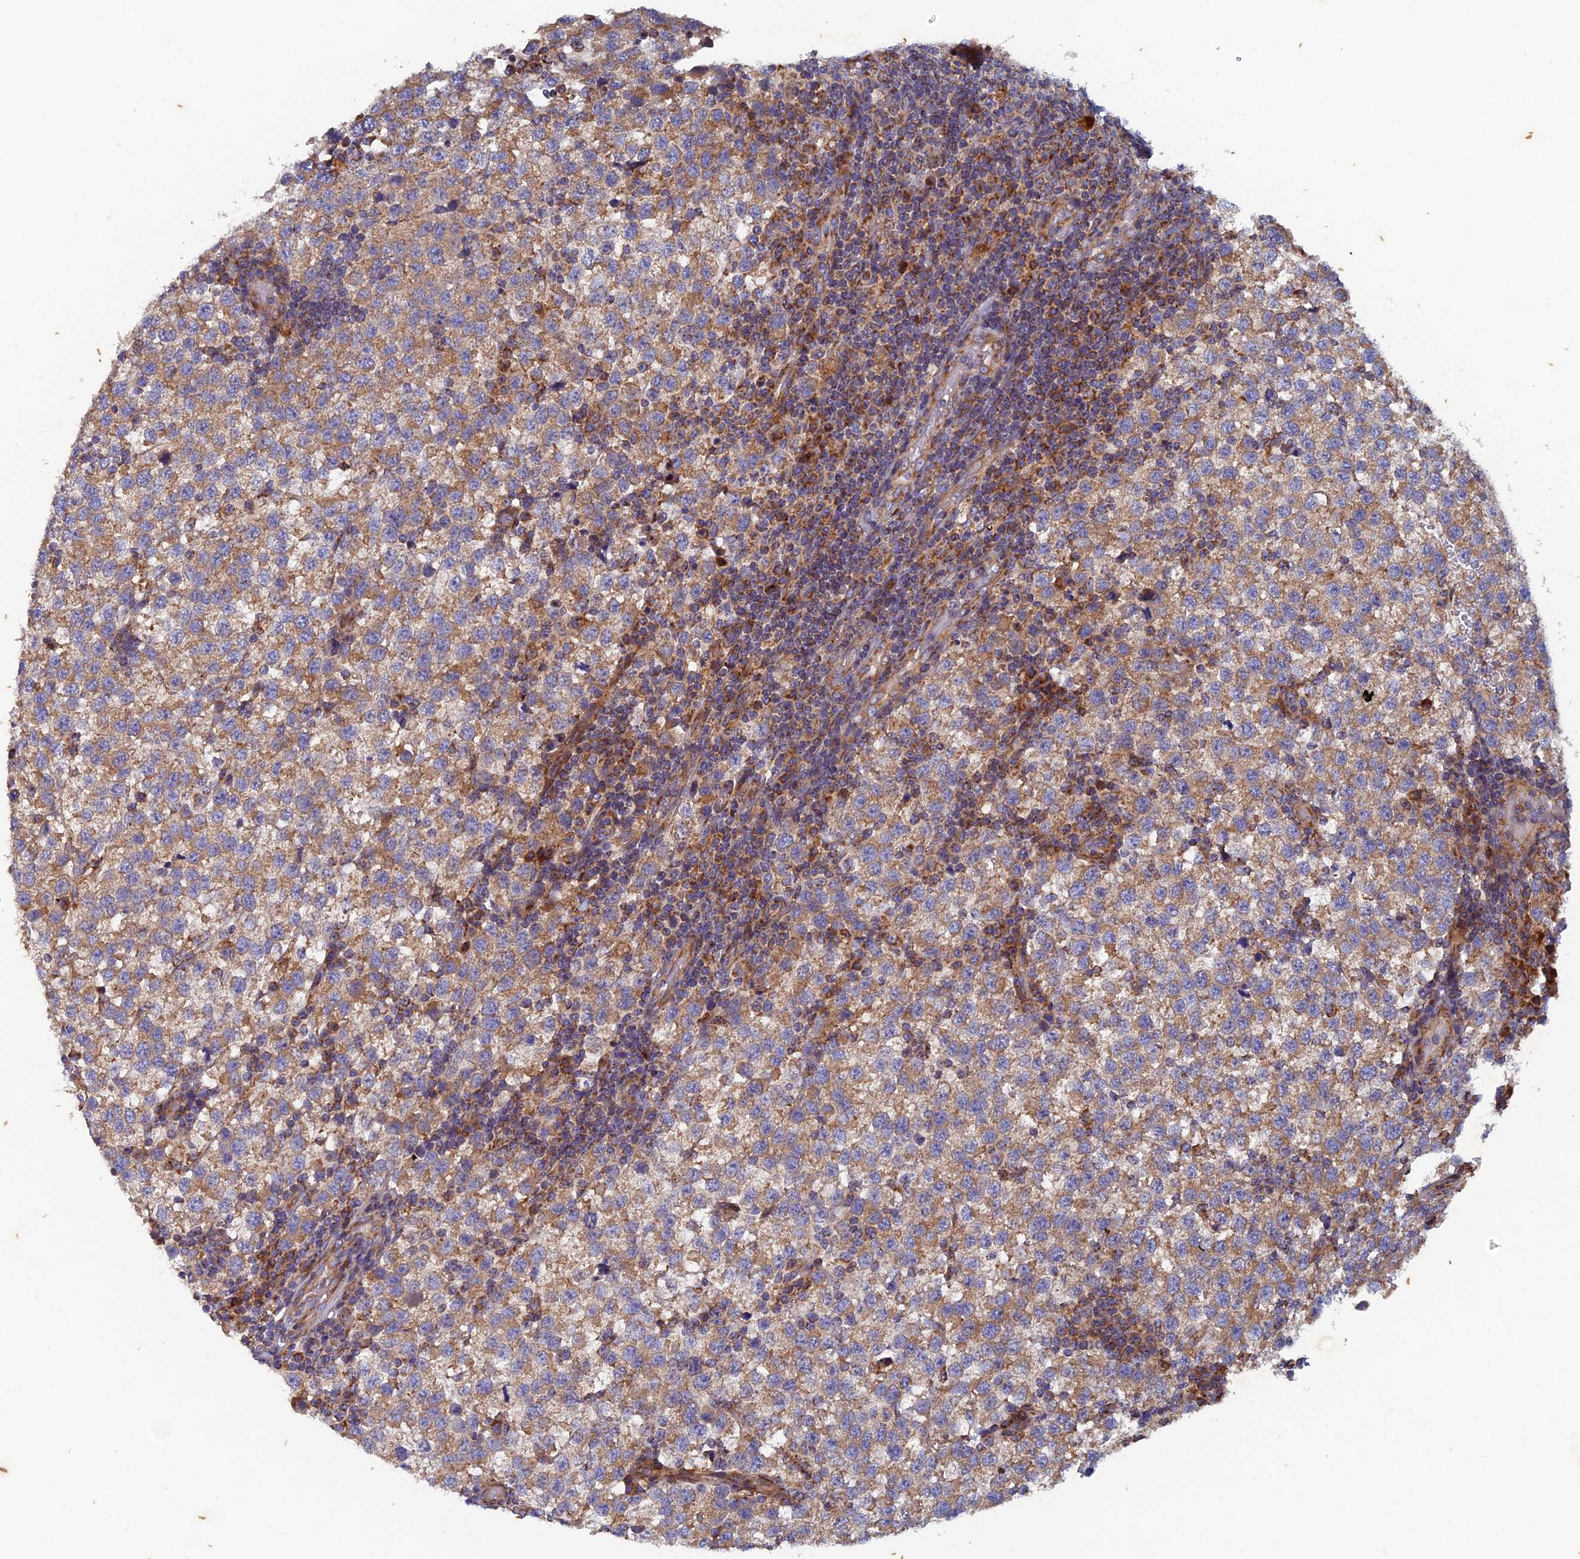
{"staining": {"intensity": "moderate", "quantity": "25%-75%", "location": "cytoplasmic/membranous"}, "tissue": "testis cancer", "cell_type": "Tumor cells", "image_type": "cancer", "snomed": [{"axis": "morphology", "description": "Seminoma, NOS"}, {"axis": "topography", "description": "Testis"}], "caption": "Brown immunohistochemical staining in testis cancer (seminoma) shows moderate cytoplasmic/membranous positivity in about 25%-75% of tumor cells.", "gene": "AP4S1", "patient": {"sex": "male", "age": 34}}